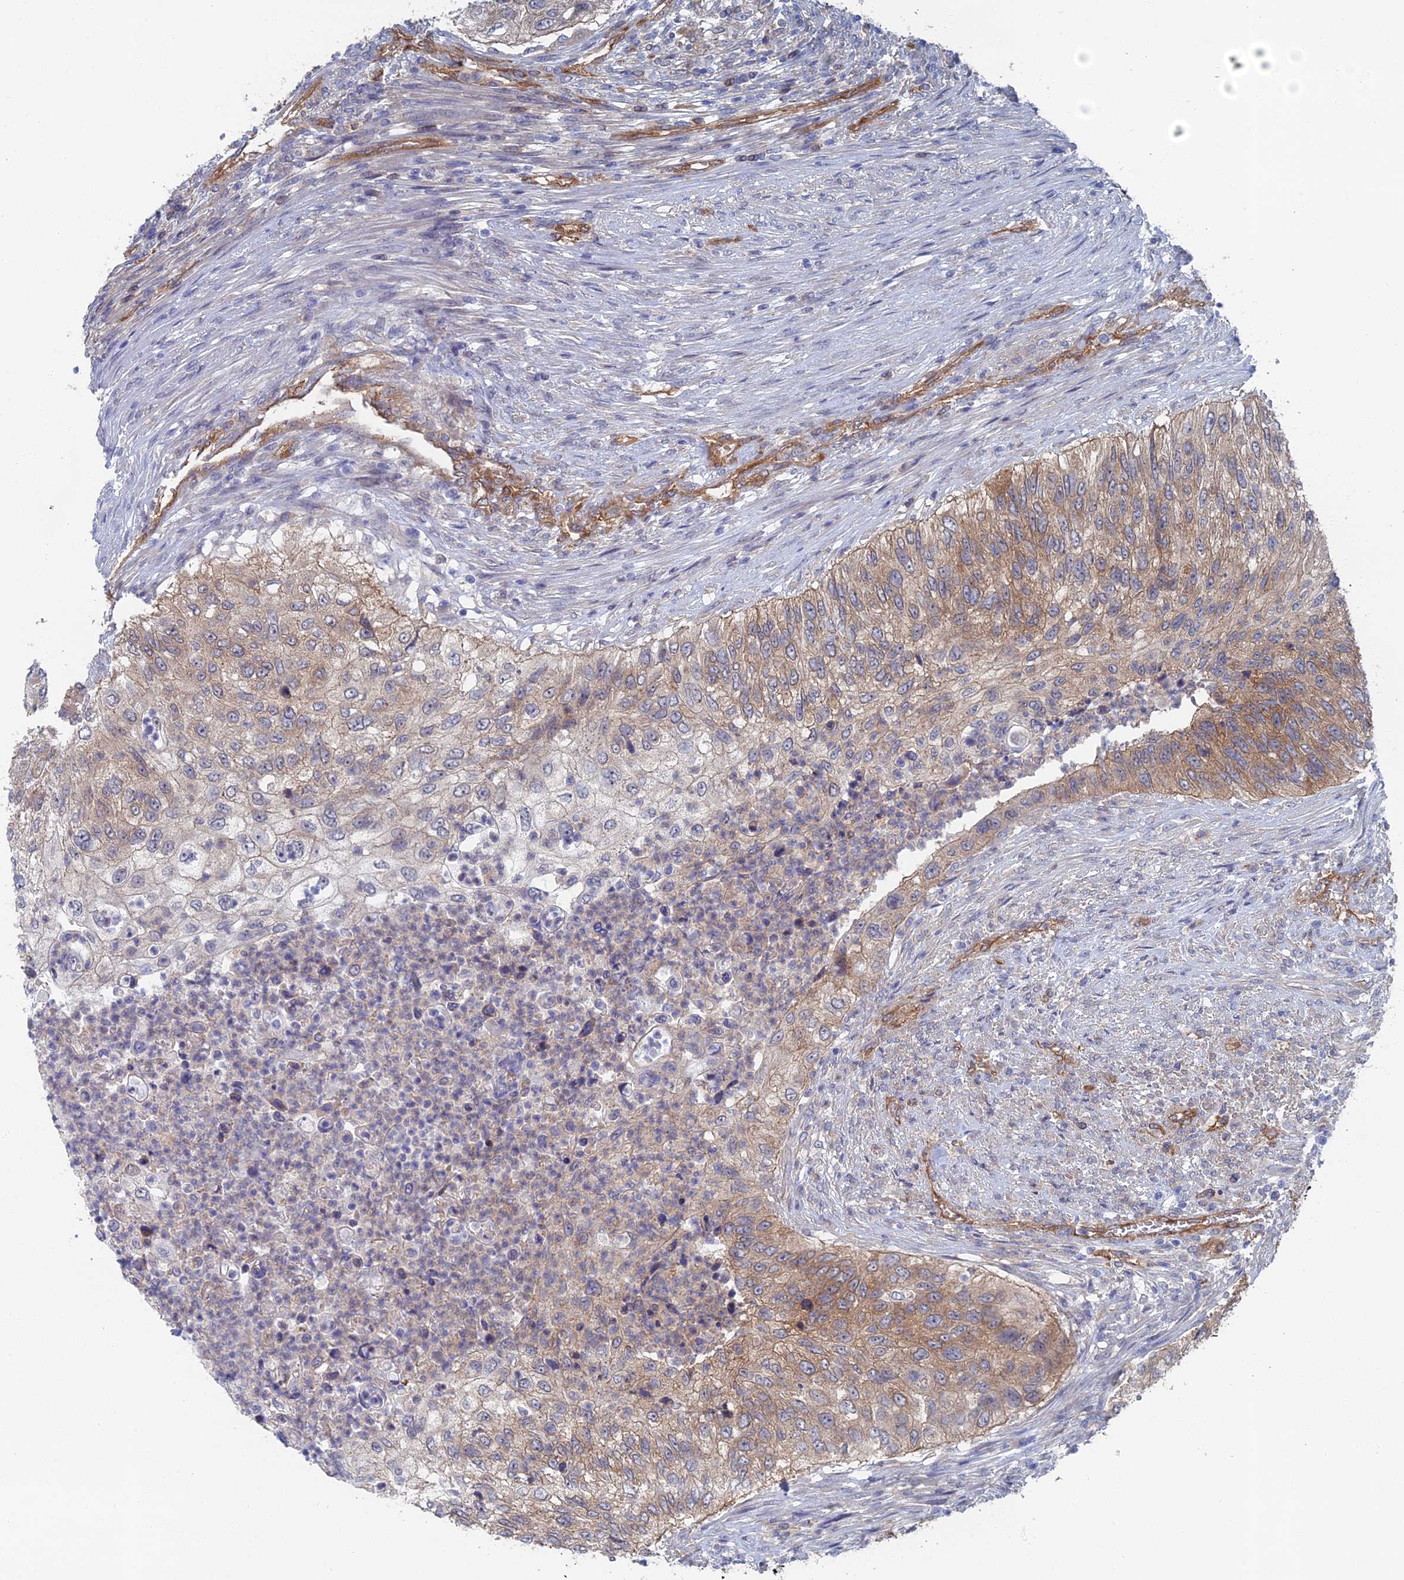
{"staining": {"intensity": "moderate", "quantity": ">75%", "location": "cytoplasmic/membranous"}, "tissue": "urothelial cancer", "cell_type": "Tumor cells", "image_type": "cancer", "snomed": [{"axis": "morphology", "description": "Urothelial carcinoma, High grade"}, {"axis": "topography", "description": "Urinary bladder"}], "caption": "IHC (DAB (3,3'-diaminobenzidine)) staining of high-grade urothelial carcinoma reveals moderate cytoplasmic/membranous protein expression in about >75% of tumor cells.", "gene": "ARAP3", "patient": {"sex": "female", "age": 60}}